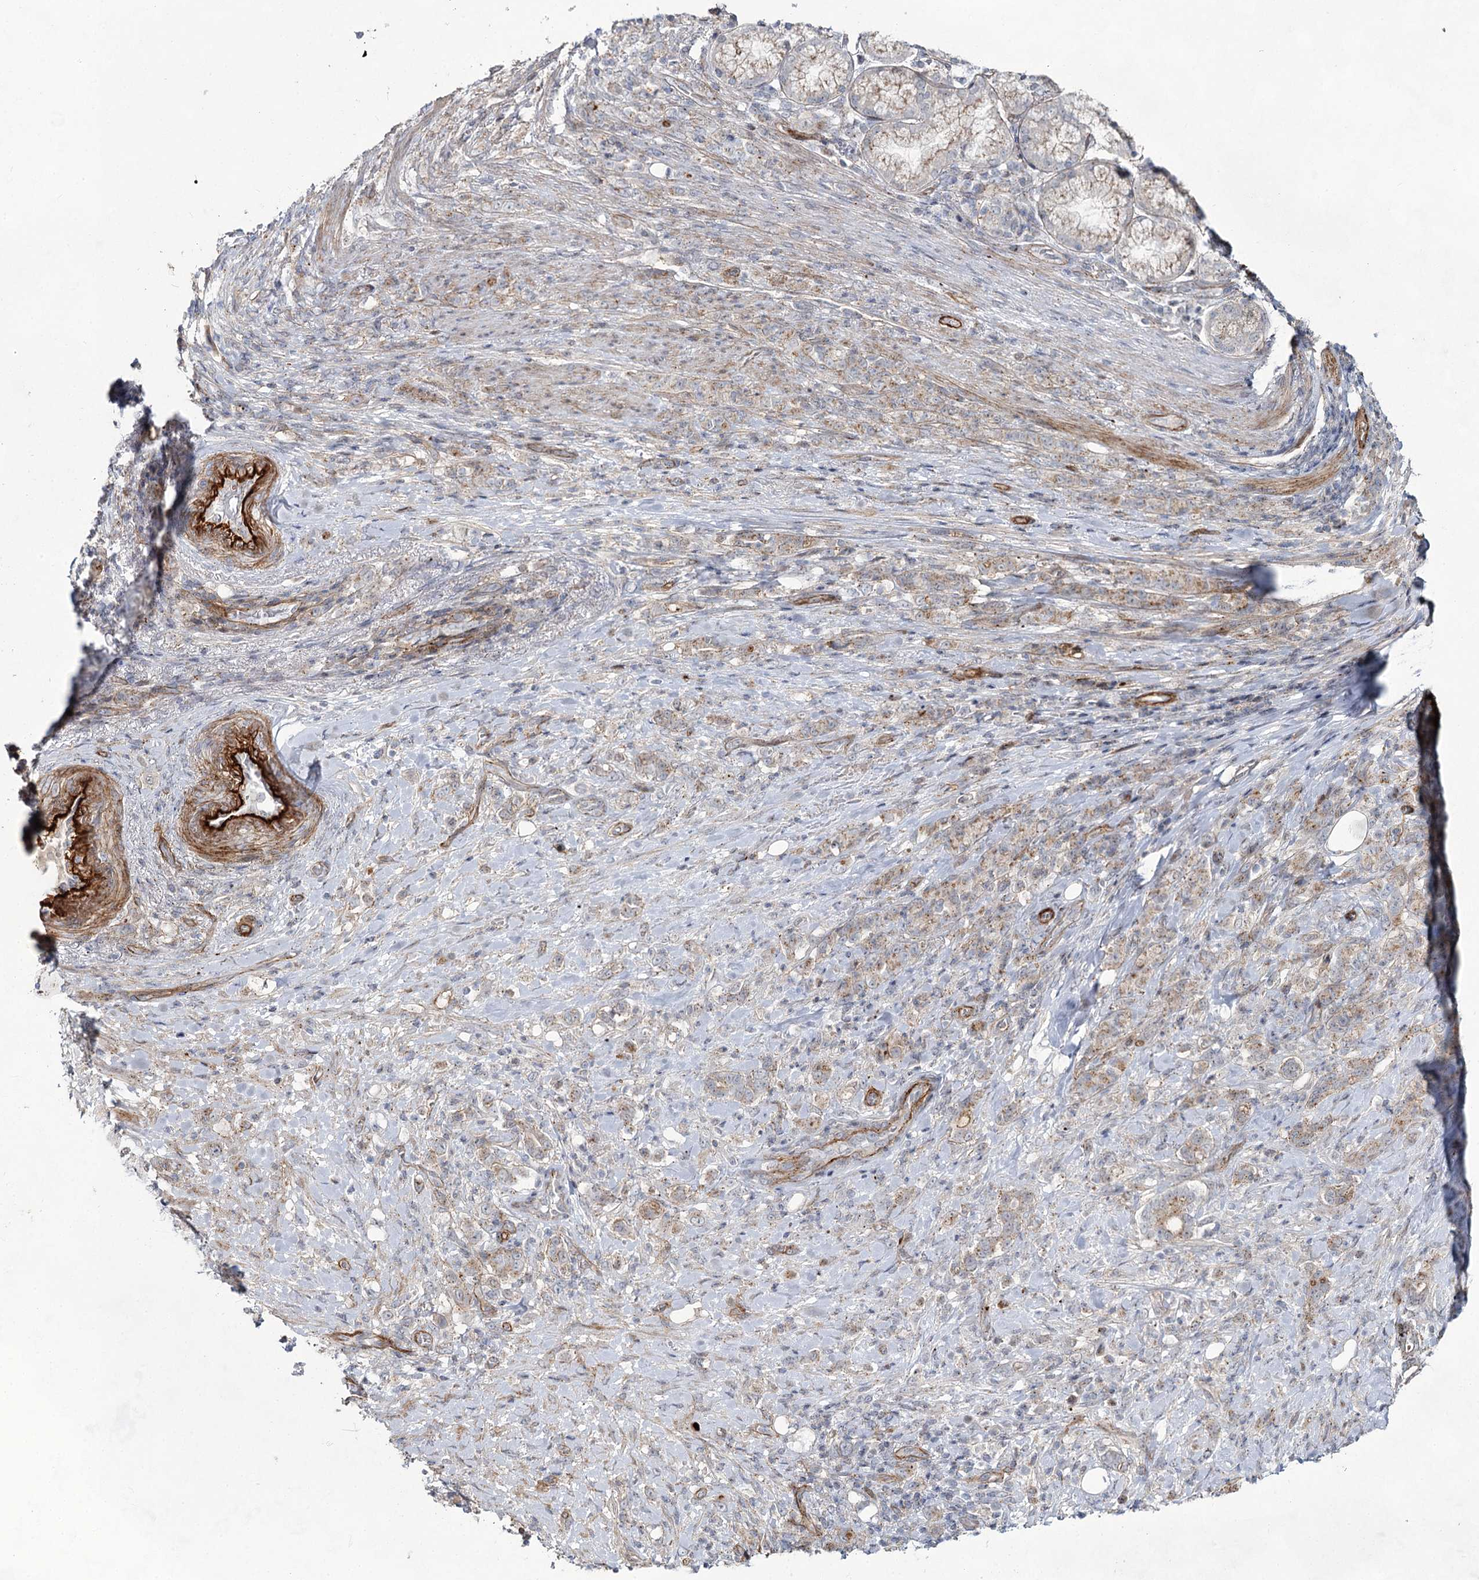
{"staining": {"intensity": "moderate", "quantity": "25%-75%", "location": "cytoplasmic/membranous"}, "tissue": "stomach cancer", "cell_type": "Tumor cells", "image_type": "cancer", "snomed": [{"axis": "morphology", "description": "Adenocarcinoma, NOS"}, {"axis": "topography", "description": "Stomach"}], "caption": "Stomach cancer (adenocarcinoma) stained with a brown dye demonstrates moderate cytoplasmic/membranous positive positivity in approximately 25%-75% of tumor cells.", "gene": "ATL2", "patient": {"sex": "female", "age": 79}}